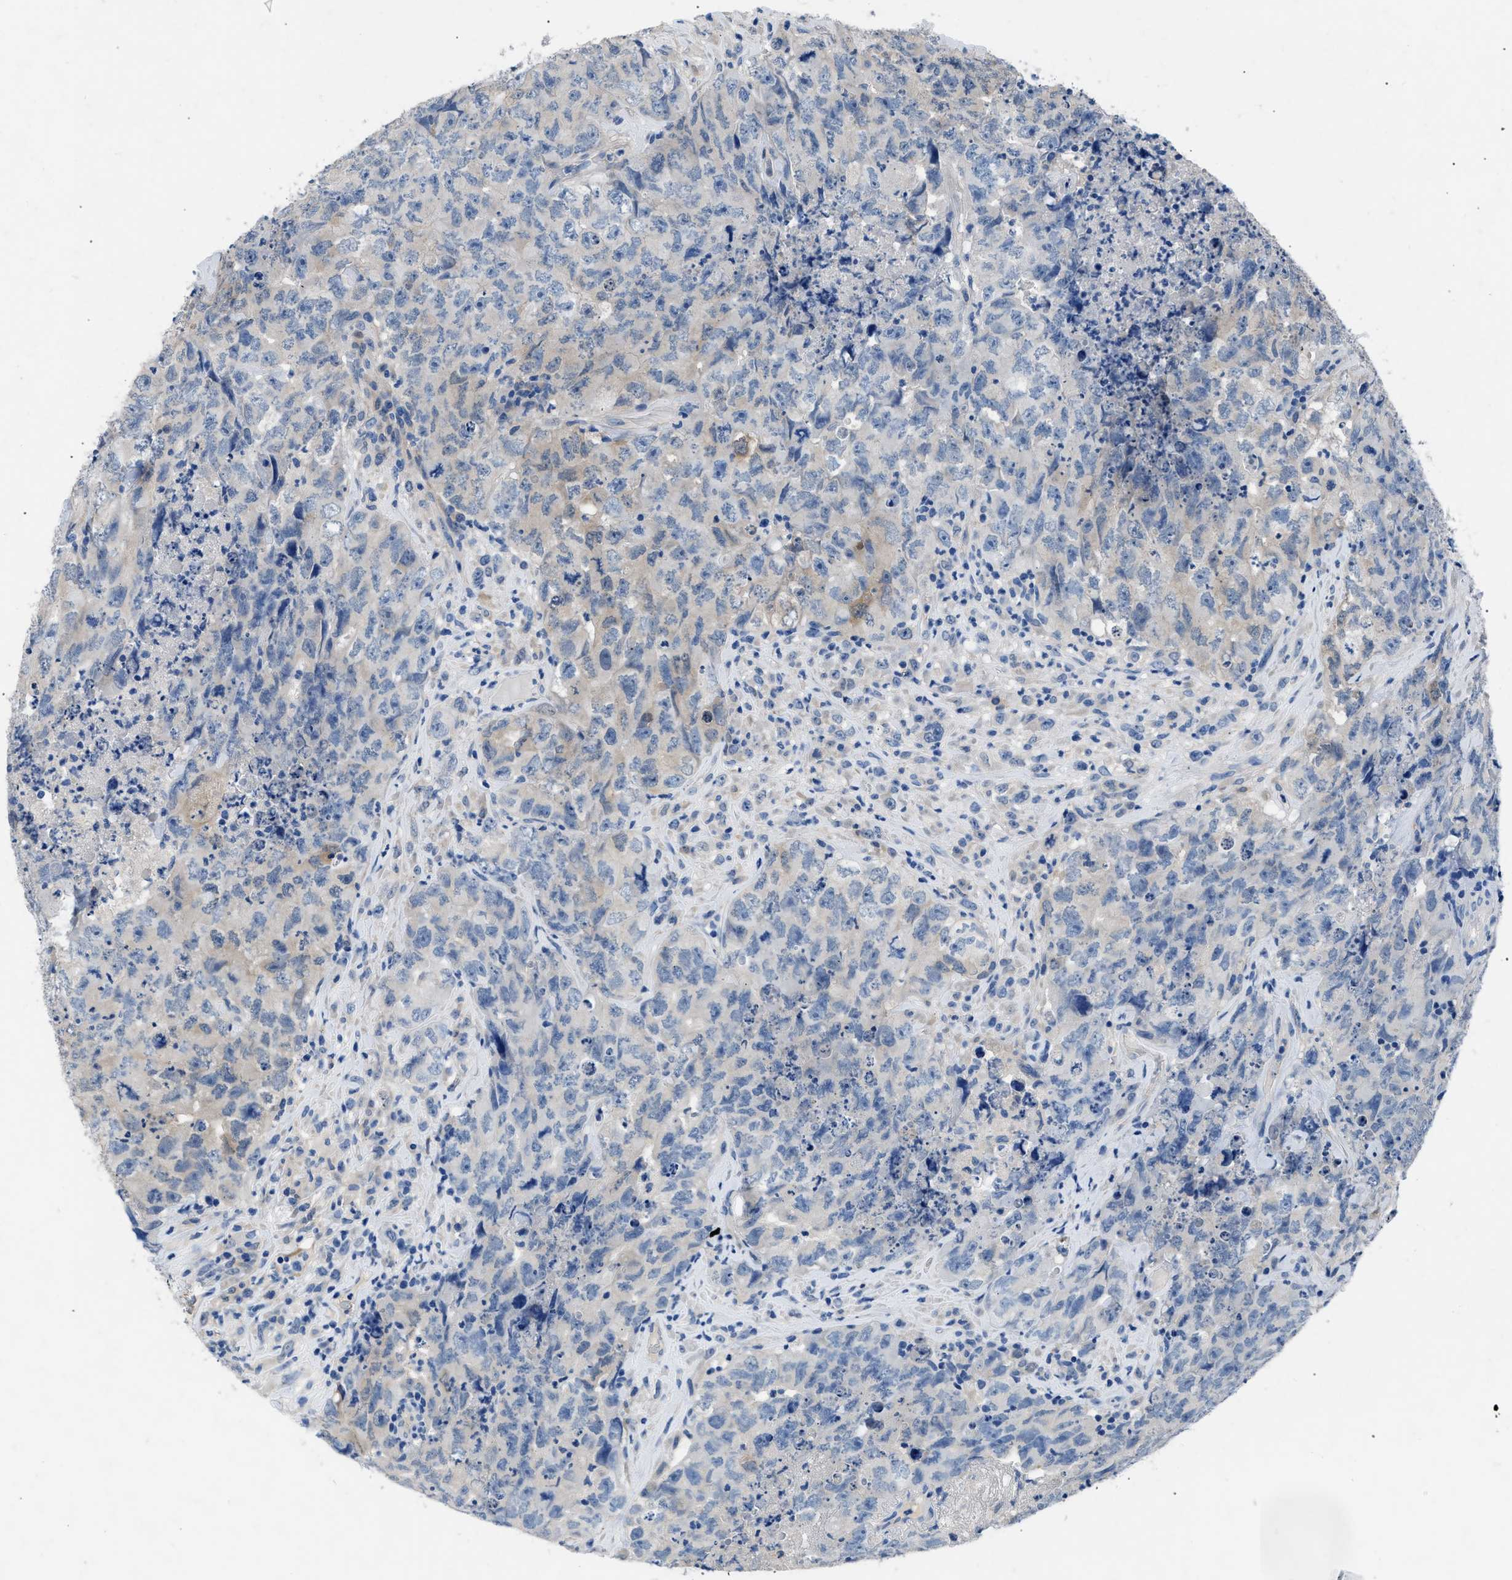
{"staining": {"intensity": "weak", "quantity": "<25%", "location": "cytoplasmic/membranous"}, "tissue": "testis cancer", "cell_type": "Tumor cells", "image_type": "cancer", "snomed": [{"axis": "morphology", "description": "Carcinoma, Embryonal, NOS"}, {"axis": "topography", "description": "Testis"}], "caption": "The photomicrograph exhibits no staining of tumor cells in testis cancer (embryonal carcinoma).", "gene": "RBP1", "patient": {"sex": "male", "age": 32}}